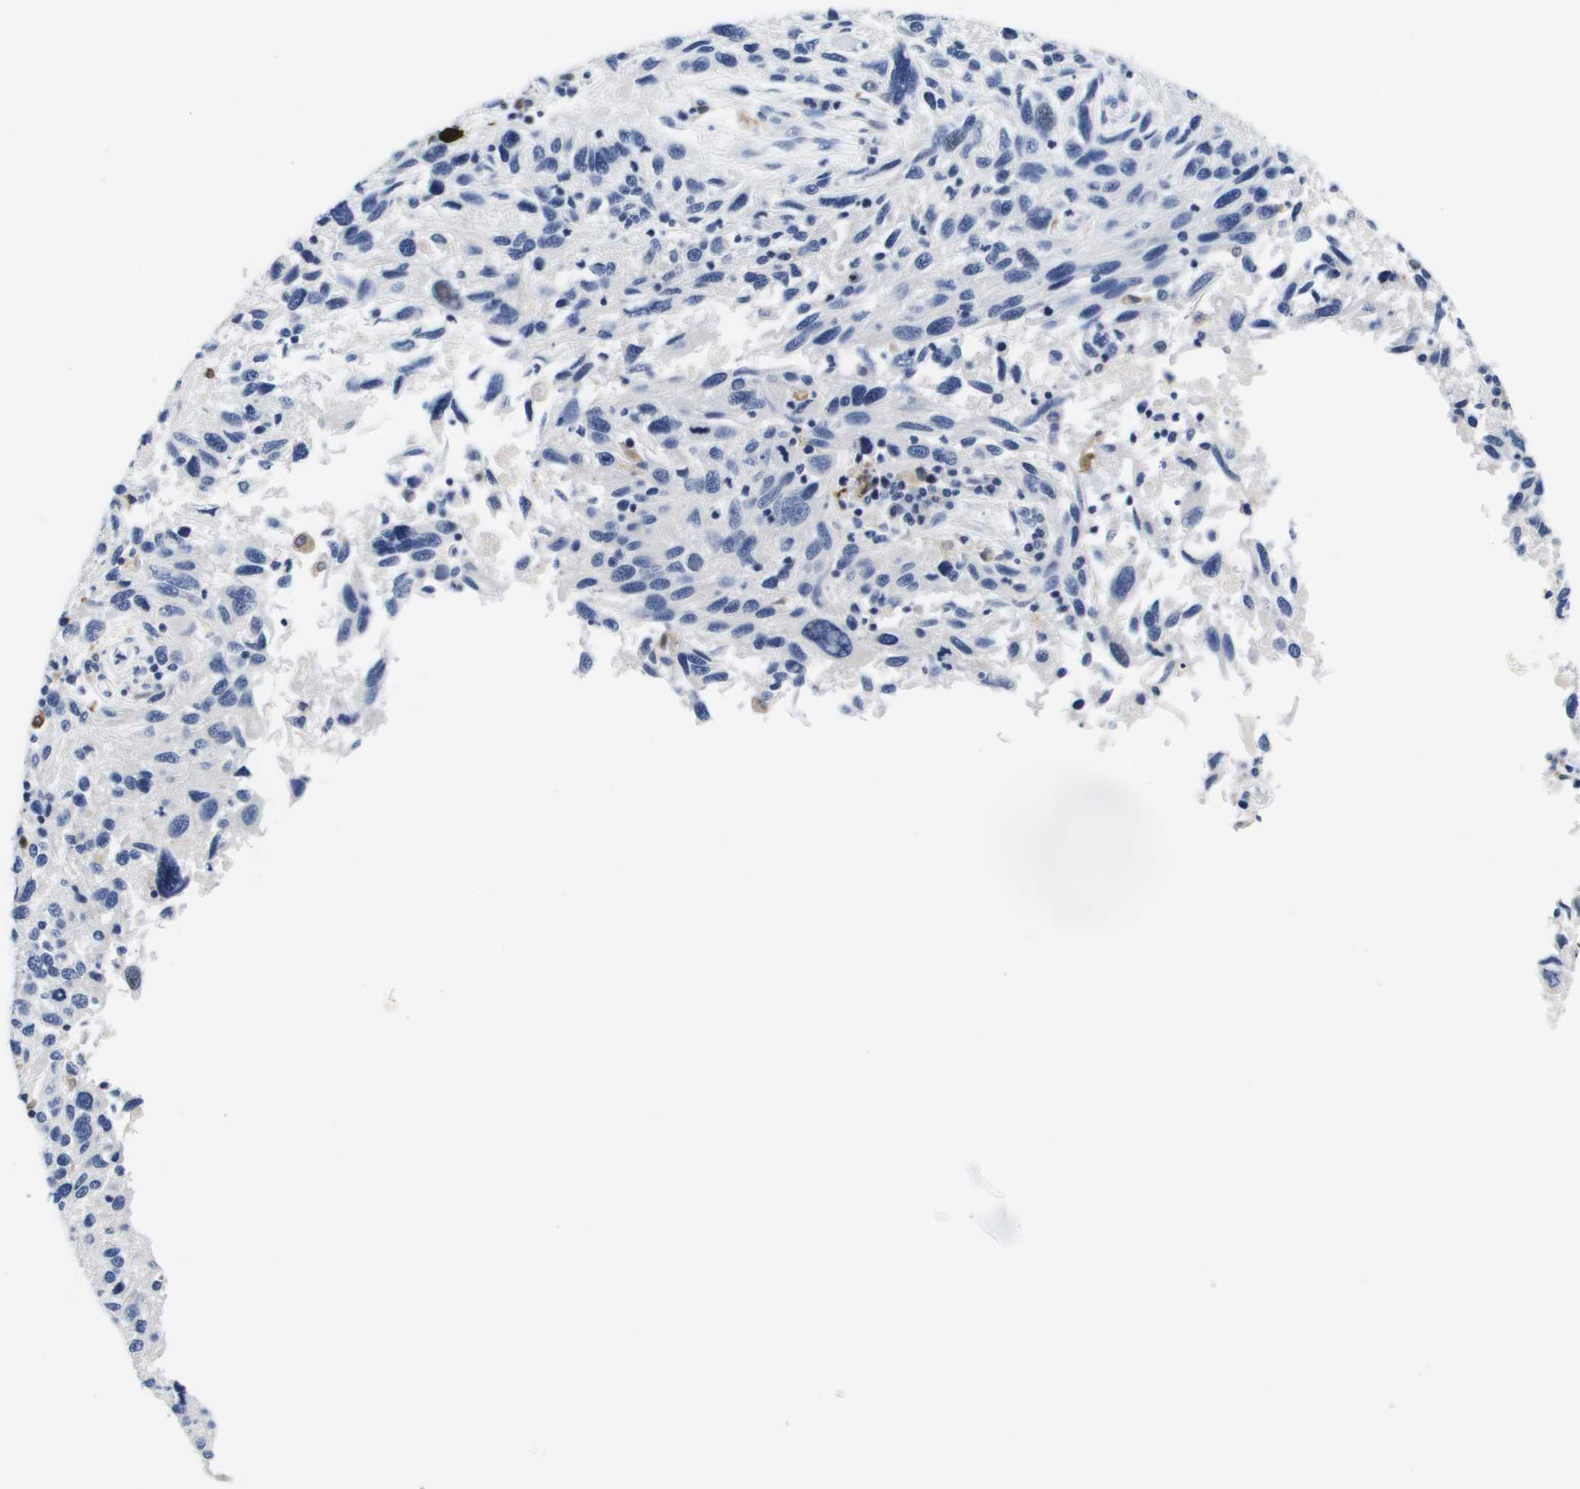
{"staining": {"intensity": "negative", "quantity": "none", "location": "none"}, "tissue": "melanoma", "cell_type": "Tumor cells", "image_type": "cancer", "snomed": [{"axis": "morphology", "description": "Malignant melanoma, NOS"}, {"axis": "topography", "description": "Skin"}], "caption": "DAB immunohistochemical staining of malignant melanoma reveals no significant staining in tumor cells.", "gene": "HMOX1", "patient": {"sex": "male", "age": 53}}